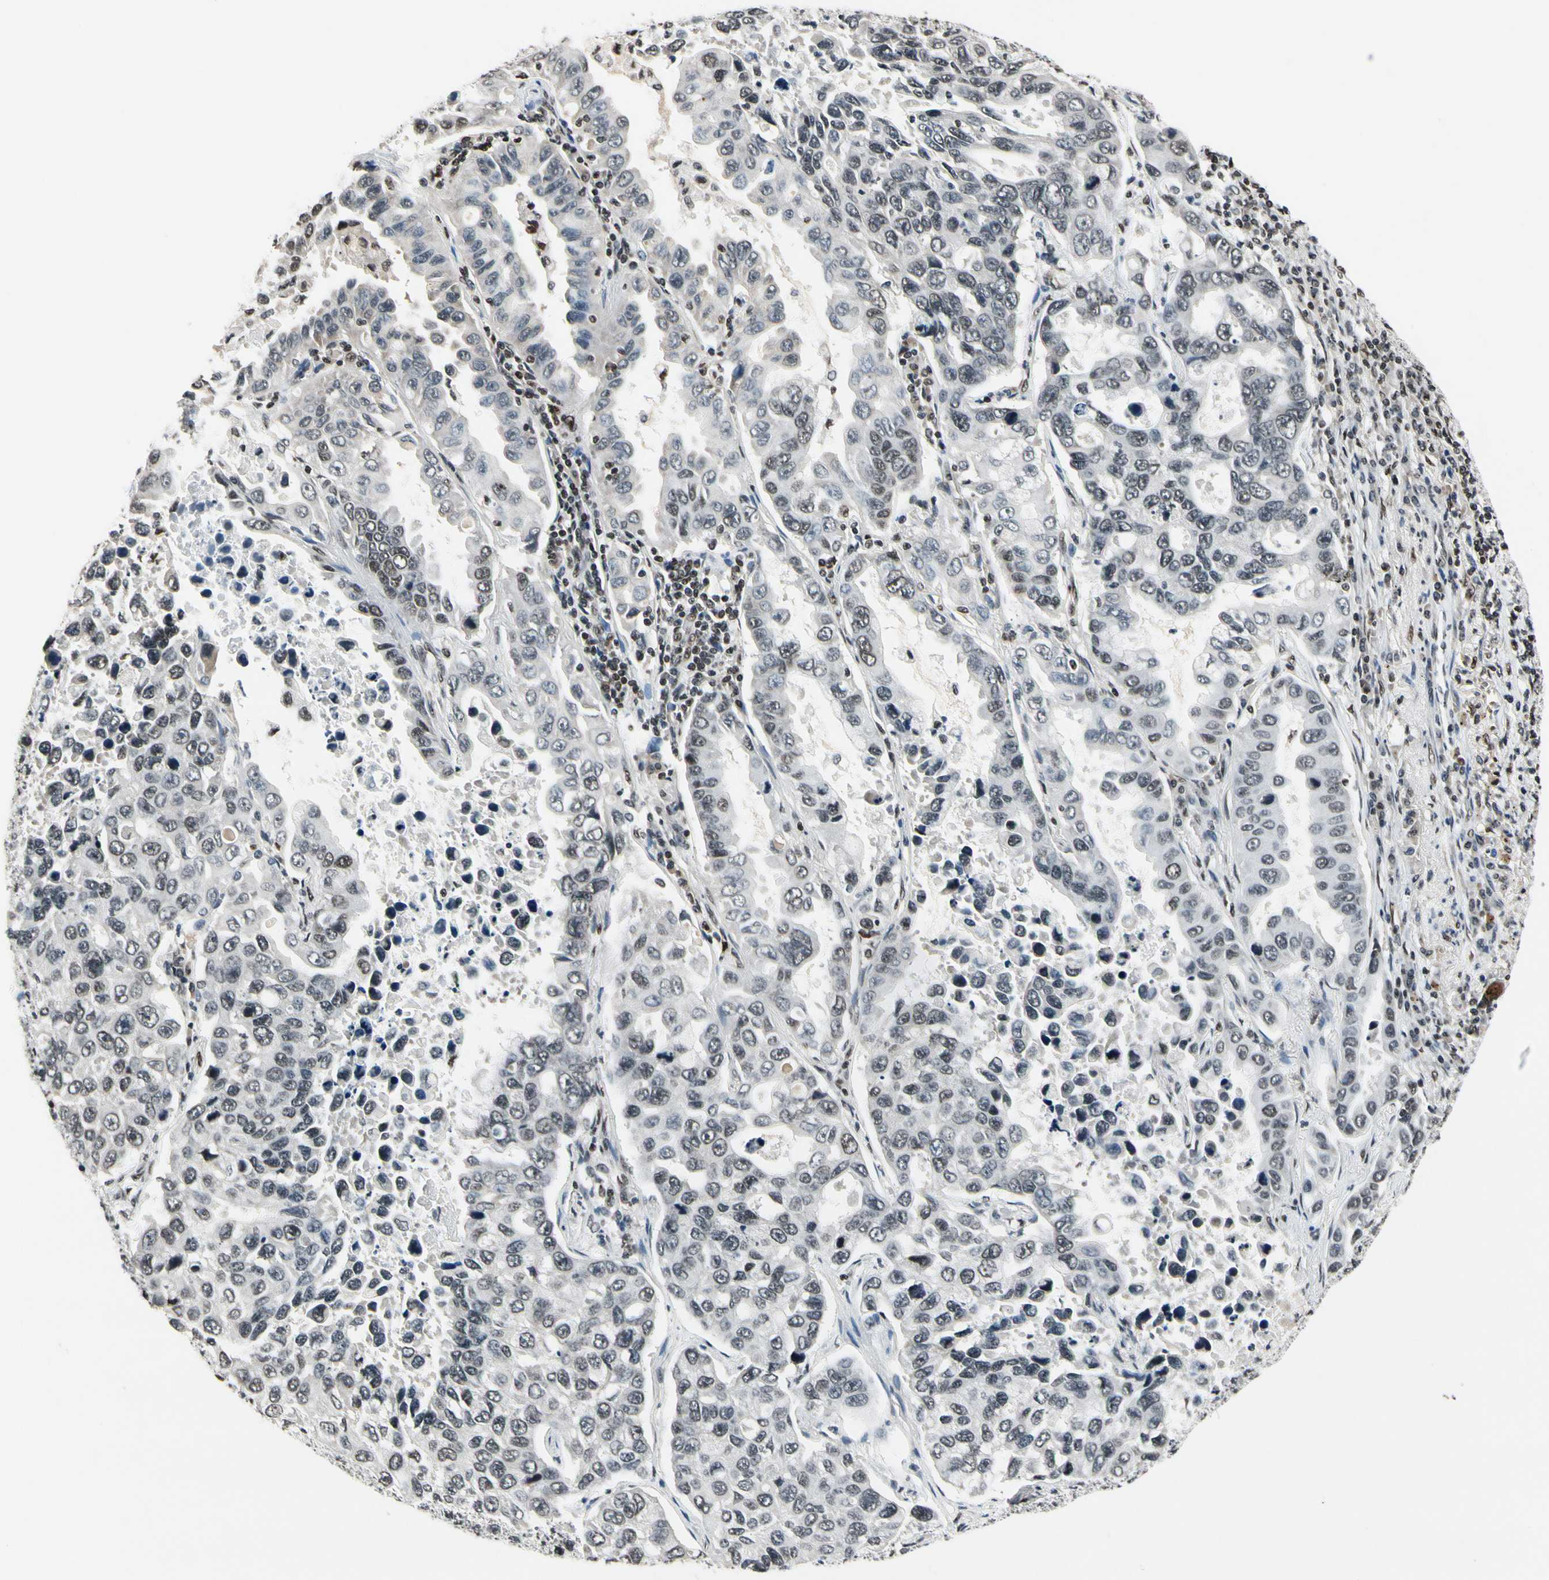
{"staining": {"intensity": "moderate", "quantity": "25%-75%", "location": "nuclear"}, "tissue": "lung cancer", "cell_type": "Tumor cells", "image_type": "cancer", "snomed": [{"axis": "morphology", "description": "Adenocarcinoma, NOS"}, {"axis": "topography", "description": "Lung"}], "caption": "A histopathology image of adenocarcinoma (lung) stained for a protein displays moderate nuclear brown staining in tumor cells. (IHC, brightfield microscopy, high magnification).", "gene": "RECQL", "patient": {"sex": "male", "age": 64}}